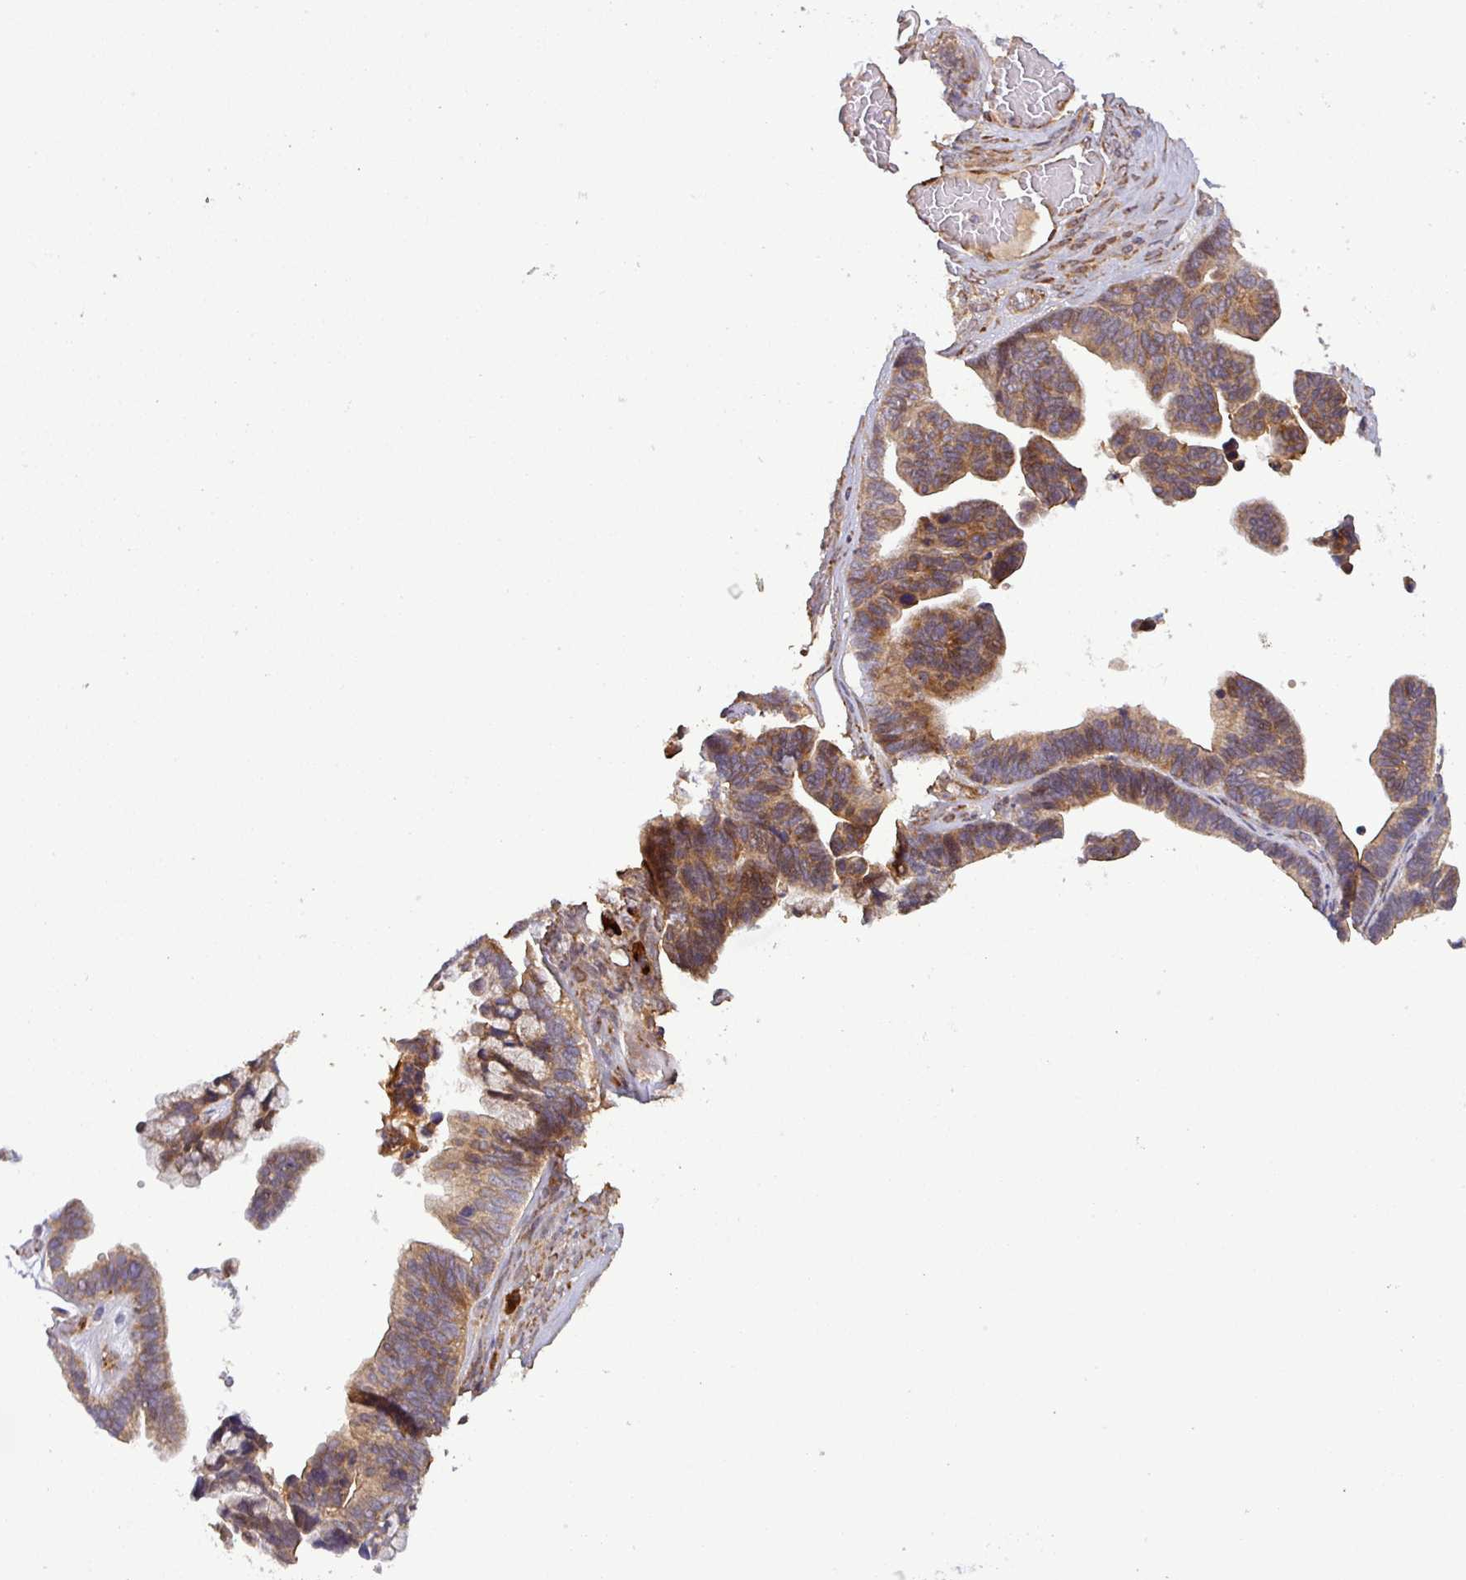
{"staining": {"intensity": "moderate", "quantity": ">75%", "location": "cytoplasmic/membranous"}, "tissue": "ovarian cancer", "cell_type": "Tumor cells", "image_type": "cancer", "snomed": [{"axis": "morphology", "description": "Cystadenocarcinoma, serous, NOS"}, {"axis": "topography", "description": "Ovary"}], "caption": "DAB immunohistochemical staining of human ovarian cancer (serous cystadenocarcinoma) shows moderate cytoplasmic/membranous protein expression in approximately >75% of tumor cells. Ihc stains the protein of interest in brown and the nuclei are stained blue.", "gene": "ART1", "patient": {"sex": "female", "age": 56}}